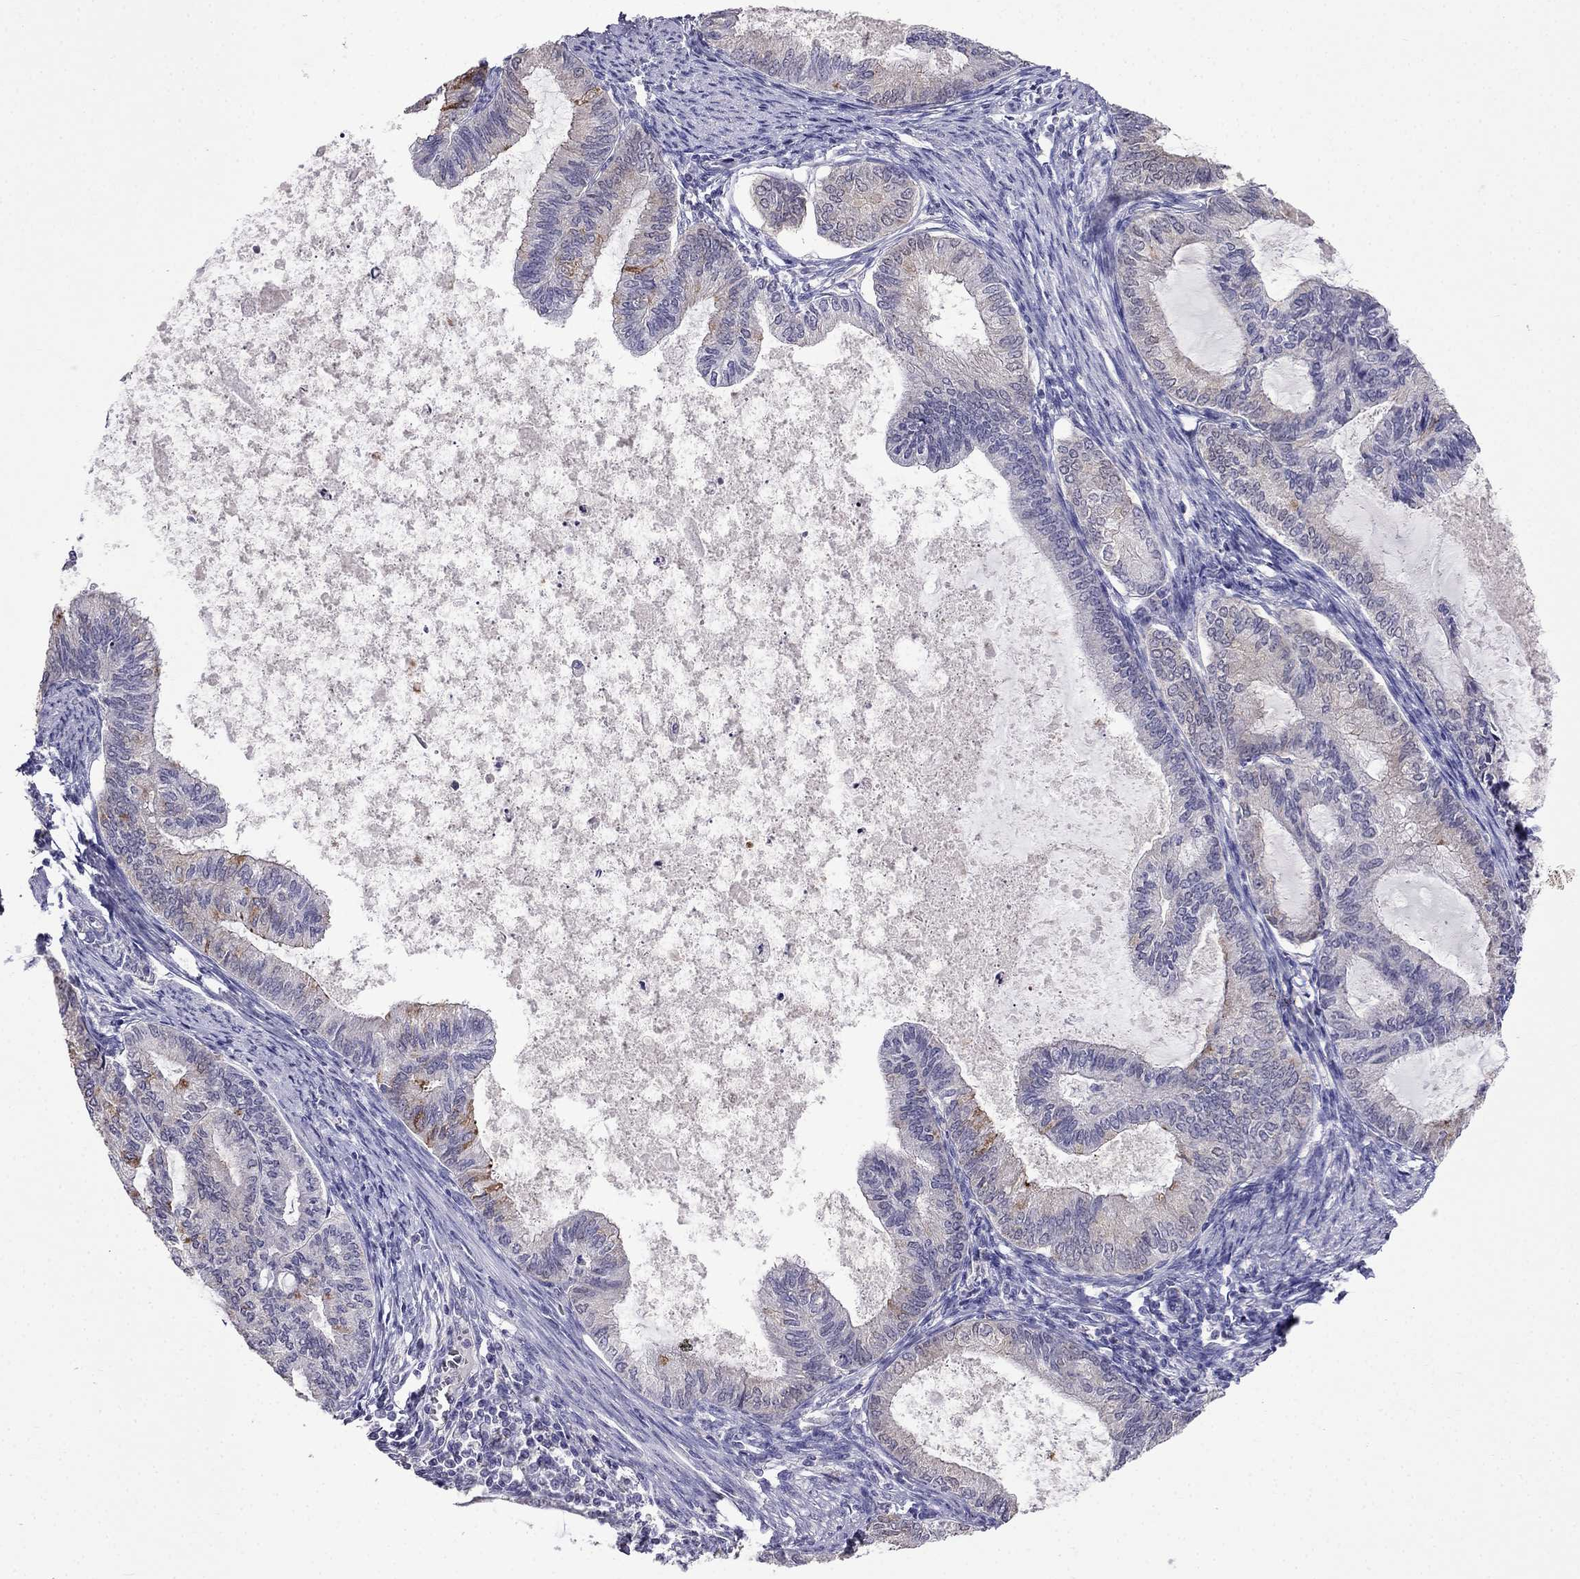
{"staining": {"intensity": "negative", "quantity": "none", "location": "none"}, "tissue": "endometrial cancer", "cell_type": "Tumor cells", "image_type": "cancer", "snomed": [{"axis": "morphology", "description": "Adenocarcinoma, NOS"}, {"axis": "topography", "description": "Endometrium"}], "caption": "Endometrial cancer was stained to show a protein in brown. There is no significant positivity in tumor cells.", "gene": "AQP9", "patient": {"sex": "female", "age": 86}}